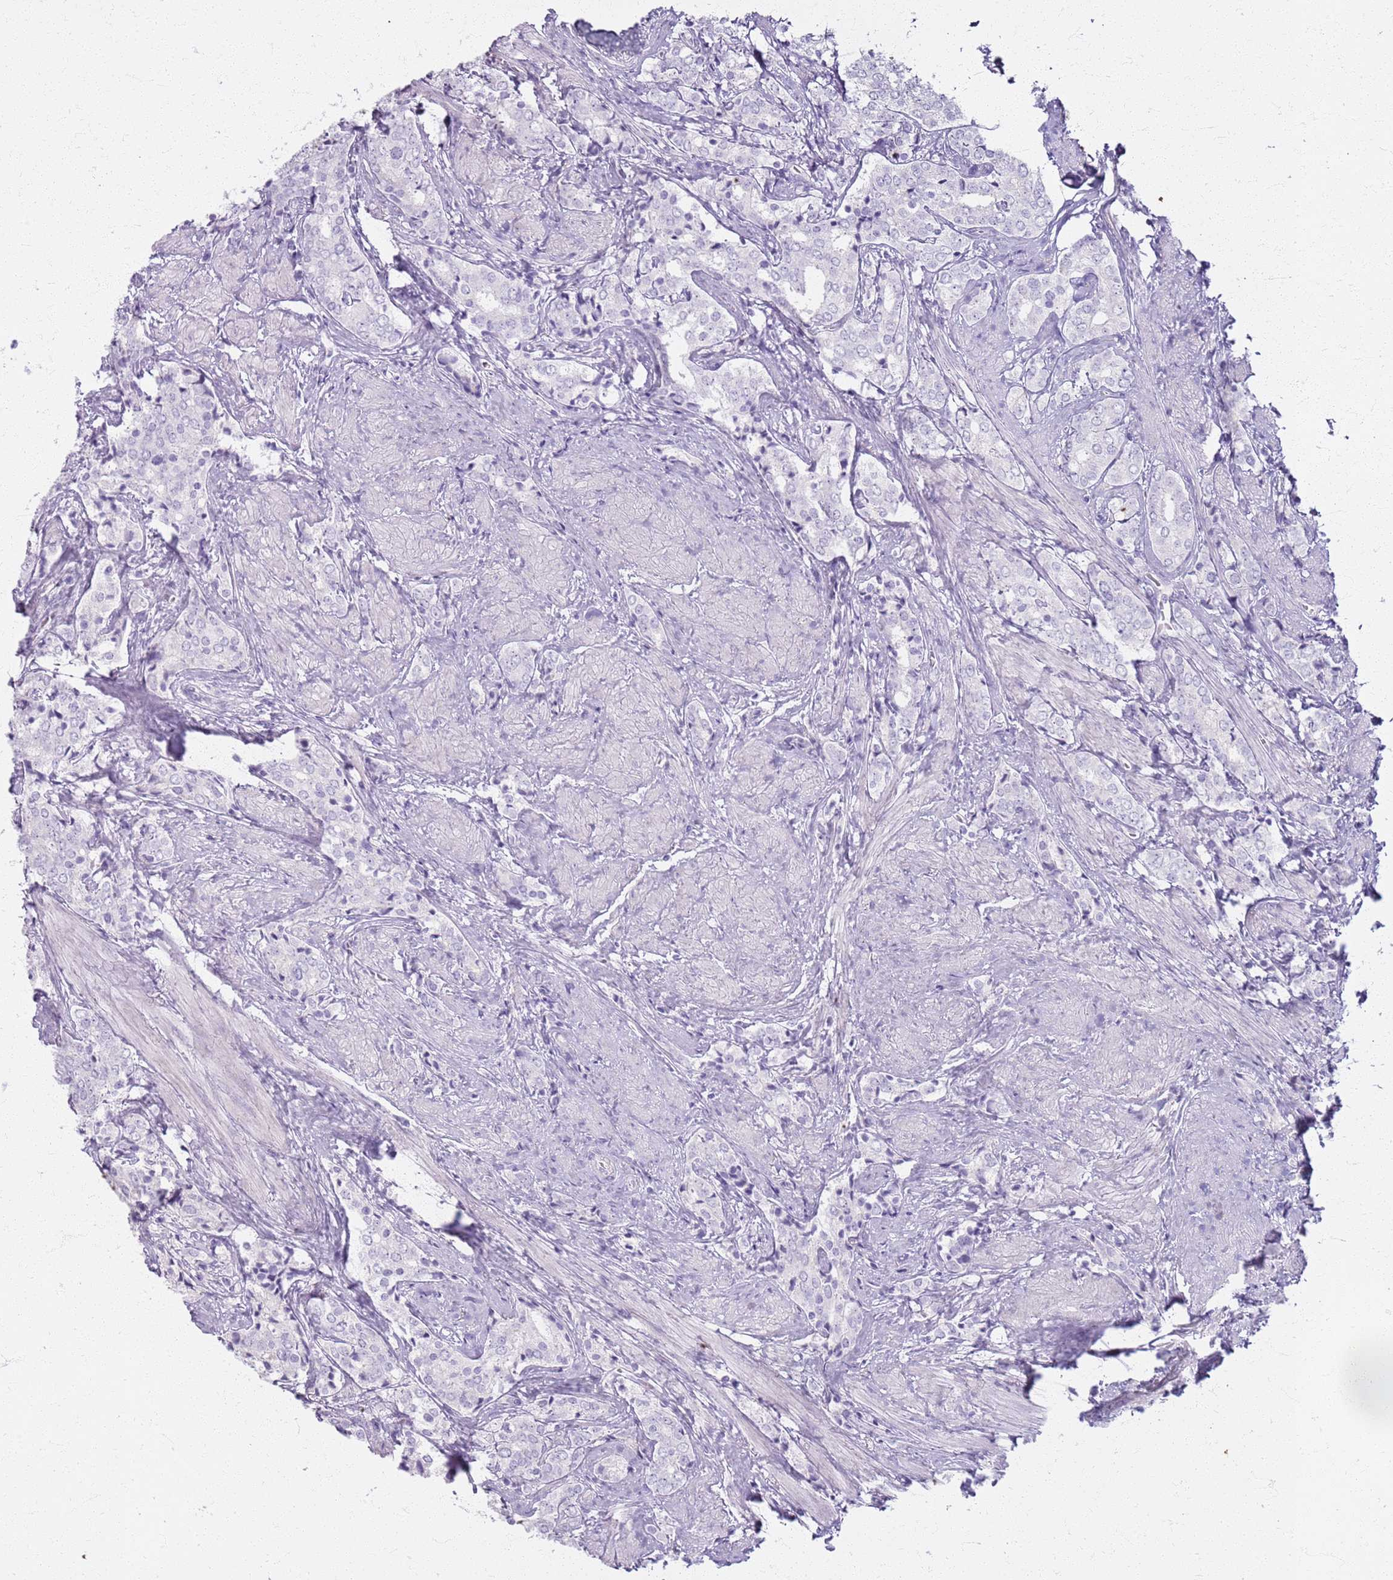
{"staining": {"intensity": "negative", "quantity": "none", "location": "none"}, "tissue": "prostate cancer", "cell_type": "Tumor cells", "image_type": "cancer", "snomed": [{"axis": "morphology", "description": "Adenocarcinoma, High grade"}, {"axis": "topography", "description": "Prostate"}], "caption": "Tumor cells show no significant protein staining in prostate cancer.", "gene": "CSRP3", "patient": {"sex": "male", "age": 71}}